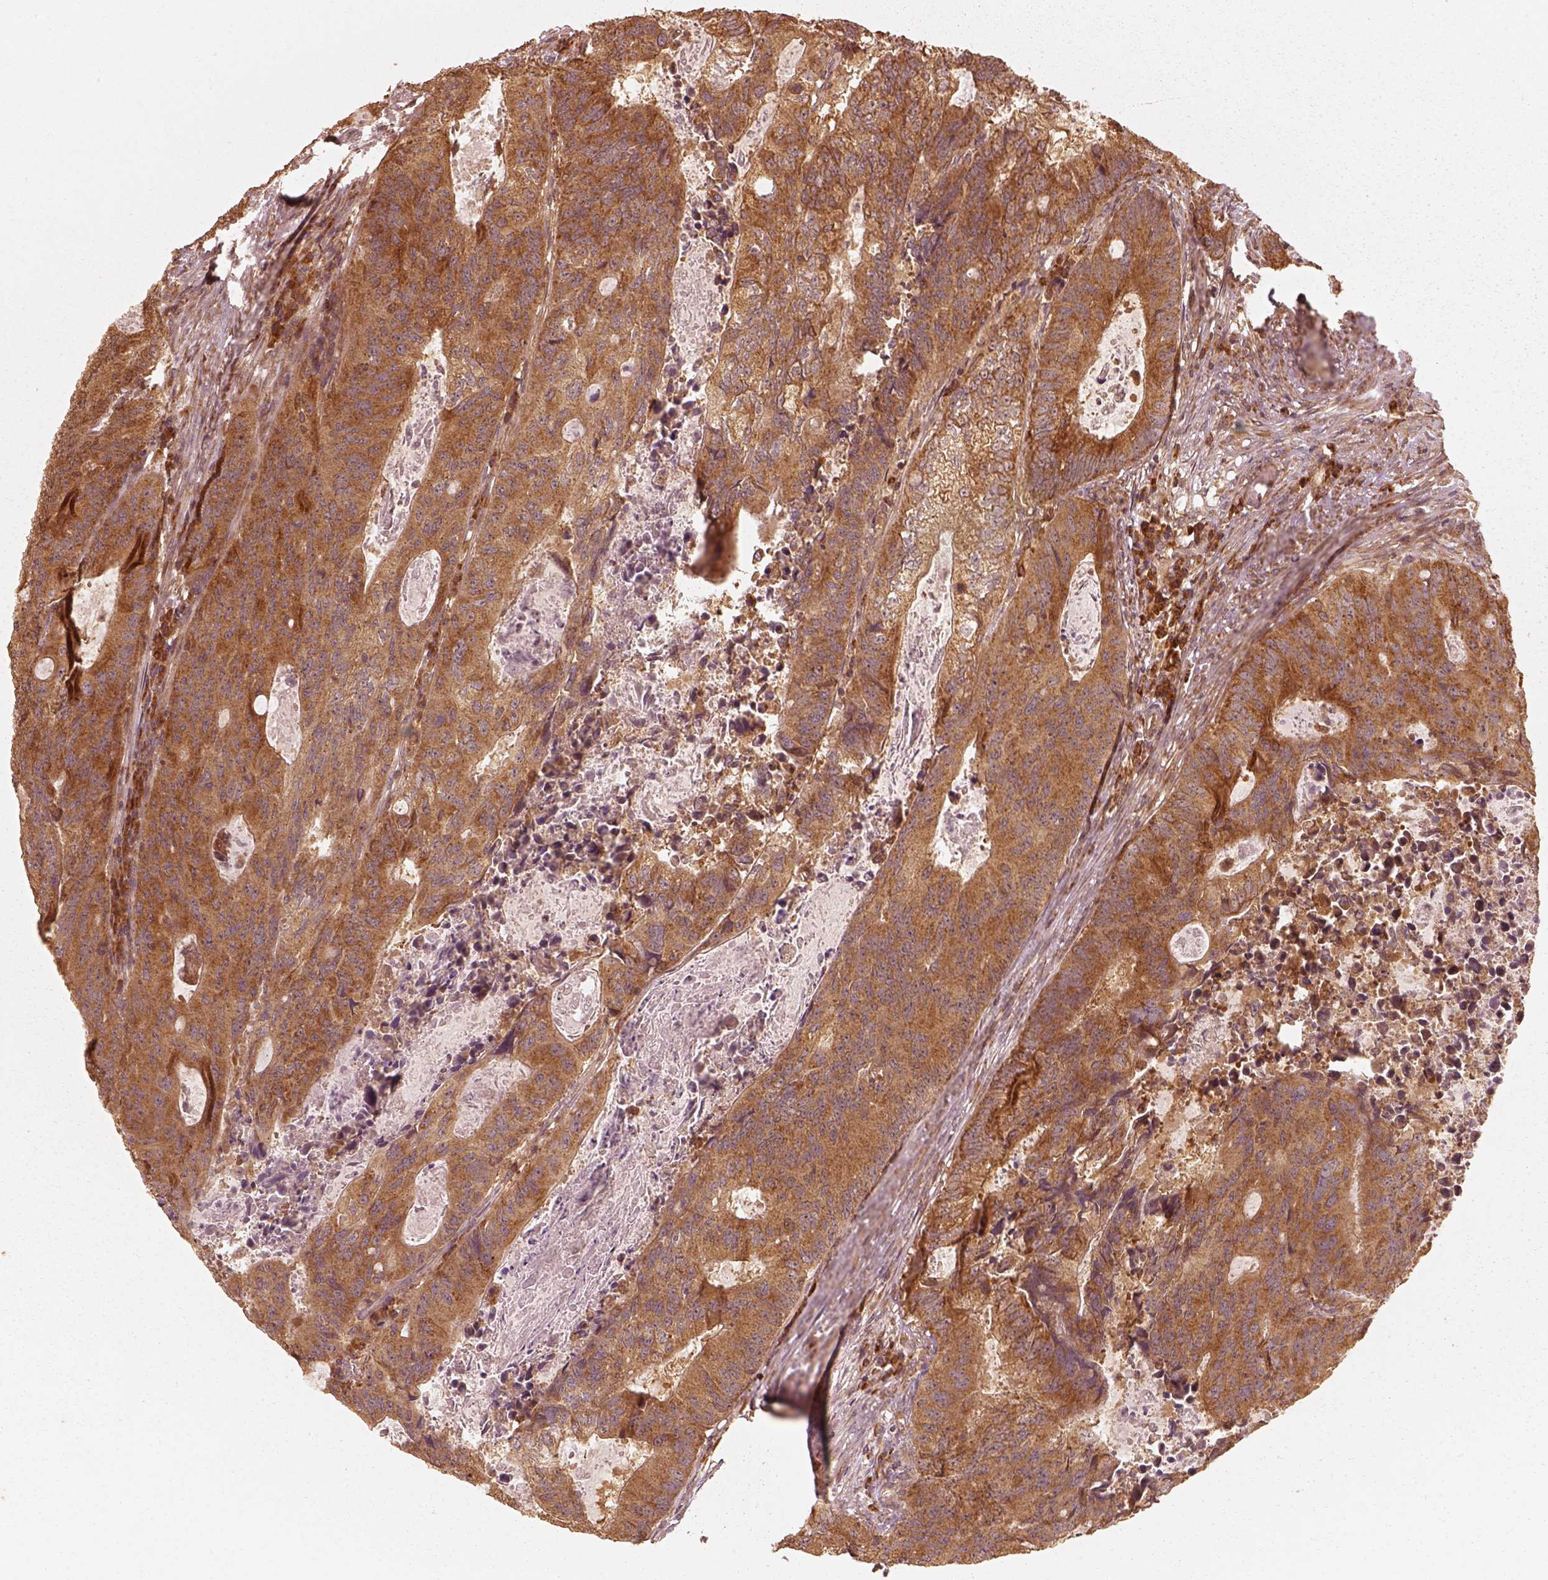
{"staining": {"intensity": "strong", "quantity": ">75%", "location": "cytoplasmic/membranous"}, "tissue": "colorectal cancer", "cell_type": "Tumor cells", "image_type": "cancer", "snomed": [{"axis": "morphology", "description": "Adenocarcinoma, NOS"}, {"axis": "topography", "description": "Colon"}], "caption": "Human colorectal cancer stained for a protein (brown) reveals strong cytoplasmic/membranous positive positivity in approximately >75% of tumor cells.", "gene": "DNAJC25", "patient": {"sex": "male", "age": 67}}